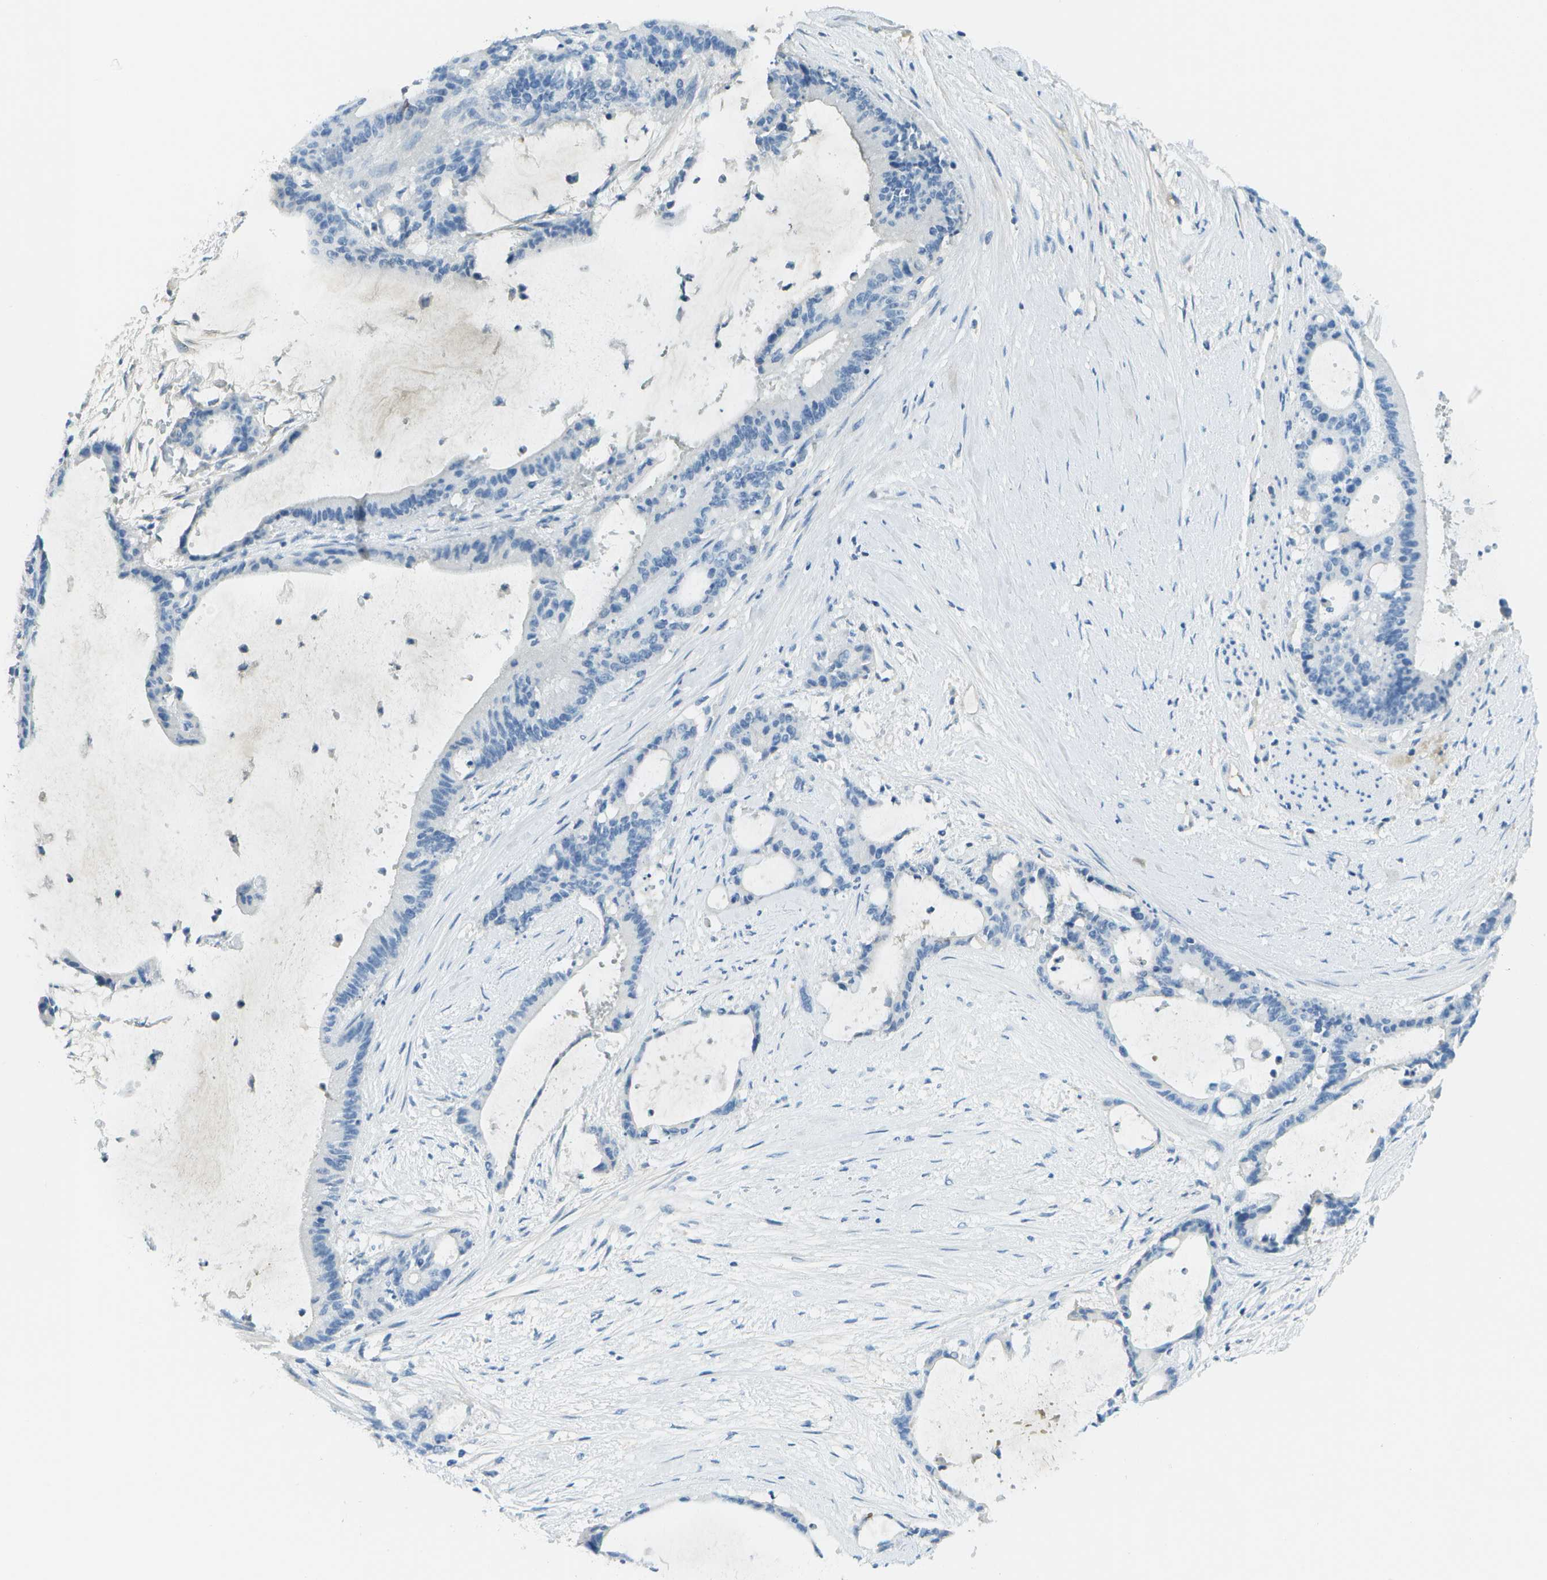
{"staining": {"intensity": "negative", "quantity": "none", "location": "none"}, "tissue": "liver cancer", "cell_type": "Tumor cells", "image_type": "cancer", "snomed": [{"axis": "morphology", "description": "Cholangiocarcinoma"}, {"axis": "topography", "description": "Liver"}], "caption": "High magnification brightfield microscopy of liver cancer (cholangiocarcinoma) stained with DAB (3,3'-diaminobenzidine) (brown) and counterstained with hematoxylin (blue): tumor cells show no significant positivity.", "gene": "C1S", "patient": {"sex": "female", "age": 73}}